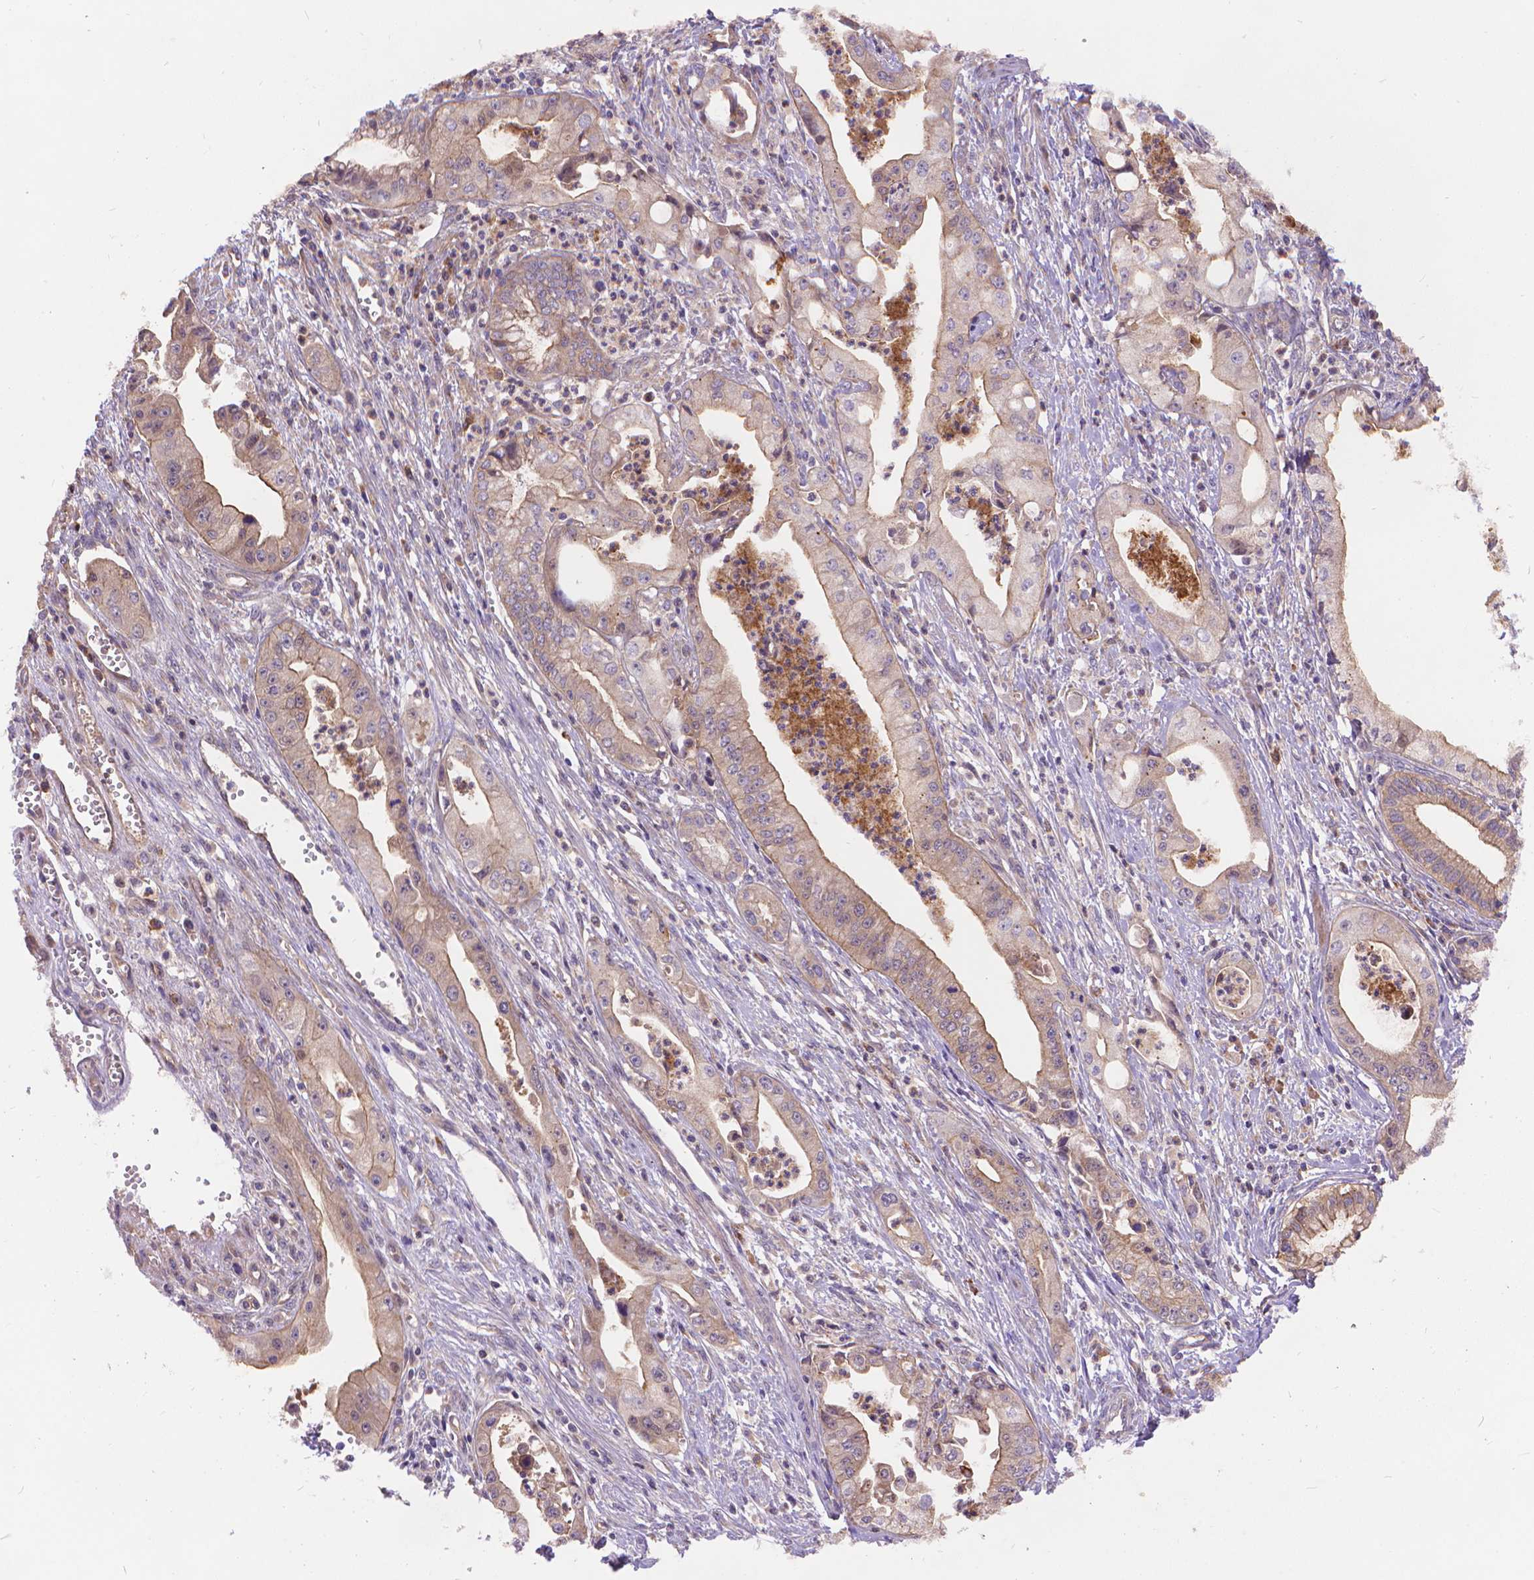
{"staining": {"intensity": "negative", "quantity": "none", "location": "none"}, "tissue": "pancreatic cancer", "cell_type": "Tumor cells", "image_type": "cancer", "snomed": [{"axis": "morphology", "description": "Adenocarcinoma, NOS"}, {"axis": "topography", "description": "Pancreas"}], "caption": "A high-resolution histopathology image shows immunohistochemistry staining of pancreatic adenocarcinoma, which shows no significant positivity in tumor cells. (IHC, brightfield microscopy, high magnification).", "gene": "ARAP1", "patient": {"sex": "female", "age": 65}}